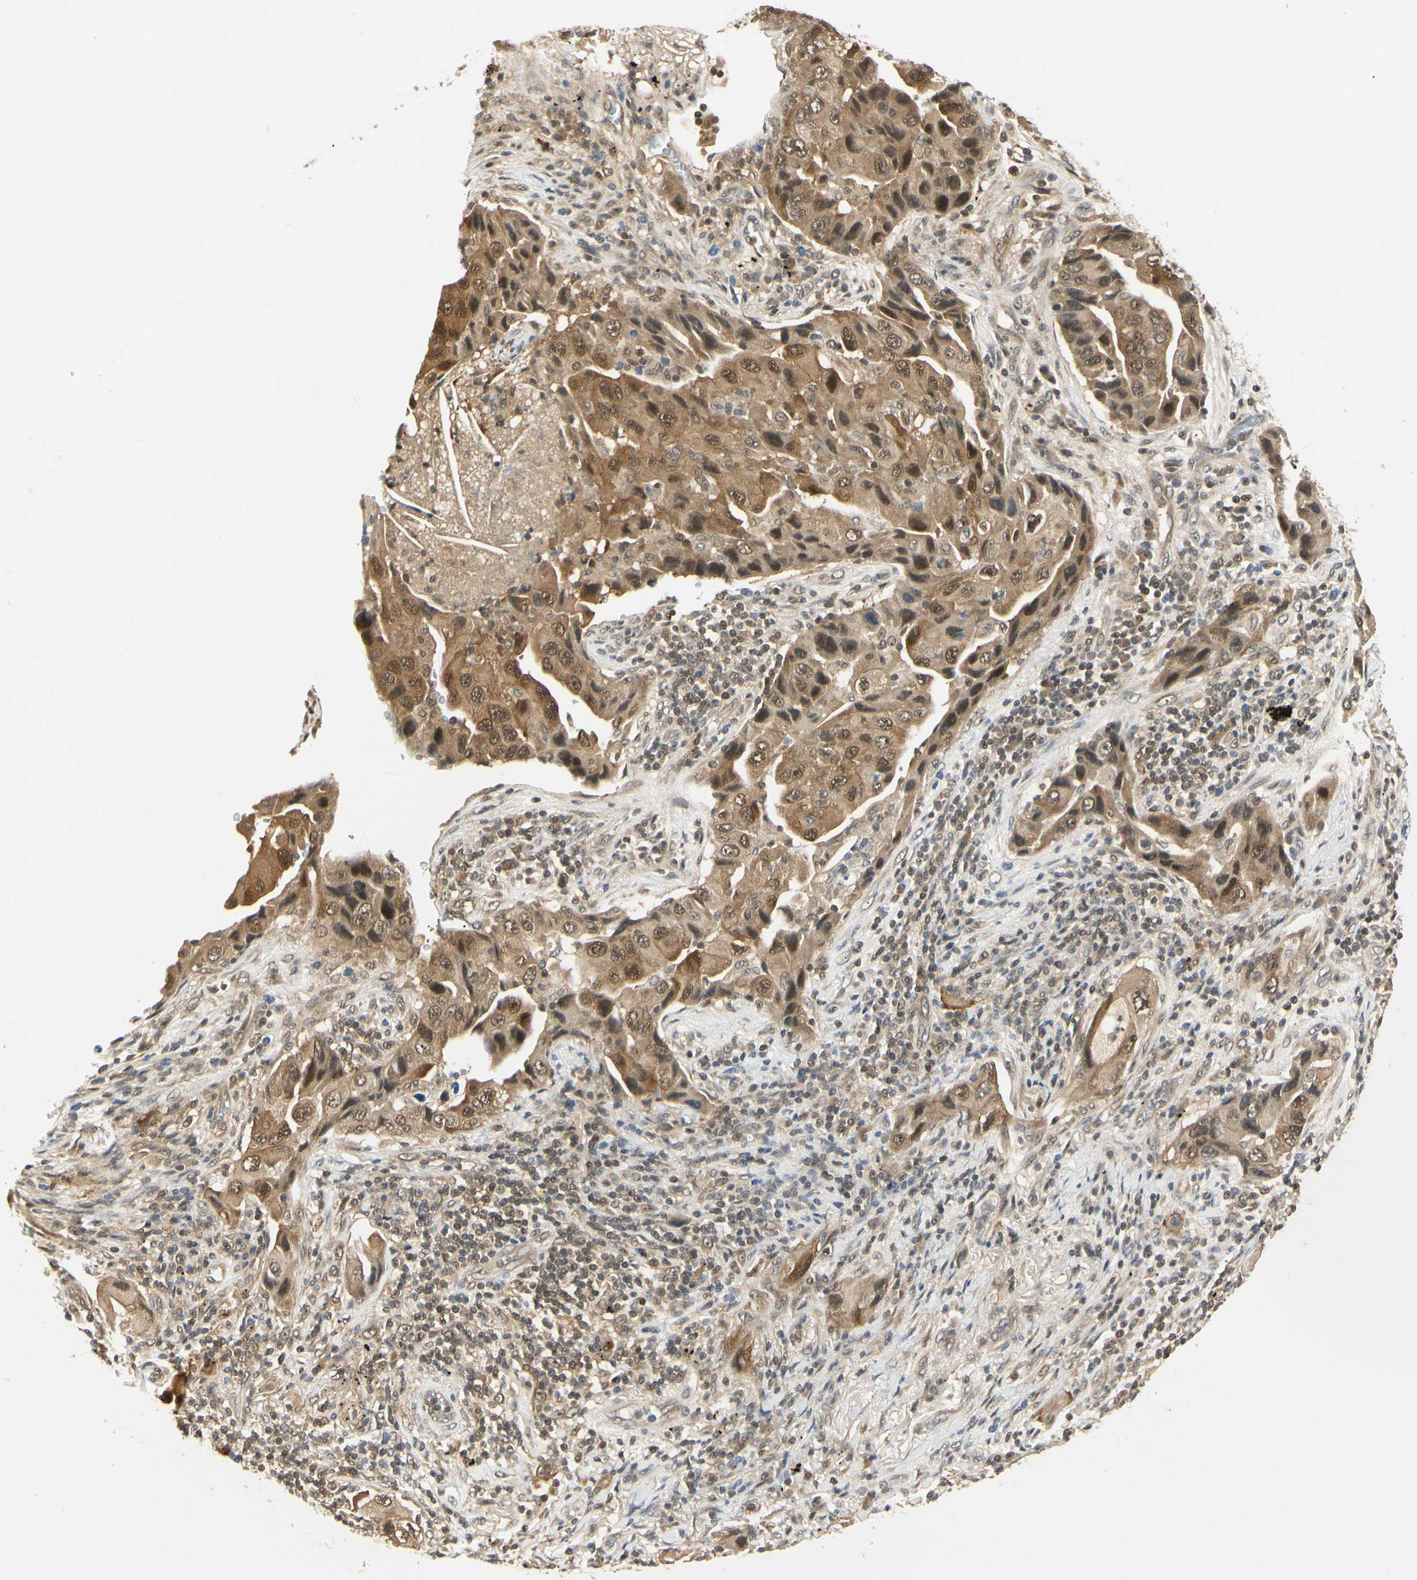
{"staining": {"intensity": "strong", "quantity": ">75%", "location": "cytoplasmic/membranous,nuclear"}, "tissue": "lung cancer", "cell_type": "Tumor cells", "image_type": "cancer", "snomed": [{"axis": "morphology", "description": "Adenocarcinoma, NOS"}, {"axis": "topography", "description": "Lung"}], "caption": "A high-resolution micrograph shows IHC staining of lung adenocarcinoma, which displays strong cytoplasmic/membranous and nuclear staining in approximately >75% of tumor cells. The staining was performed using DAB, with brown indicating positive protein expression. Nuclei are stained blue with hematoxylin.", "gene": "UBE2Z", "patient": {"sex": "female", "age": 65}}